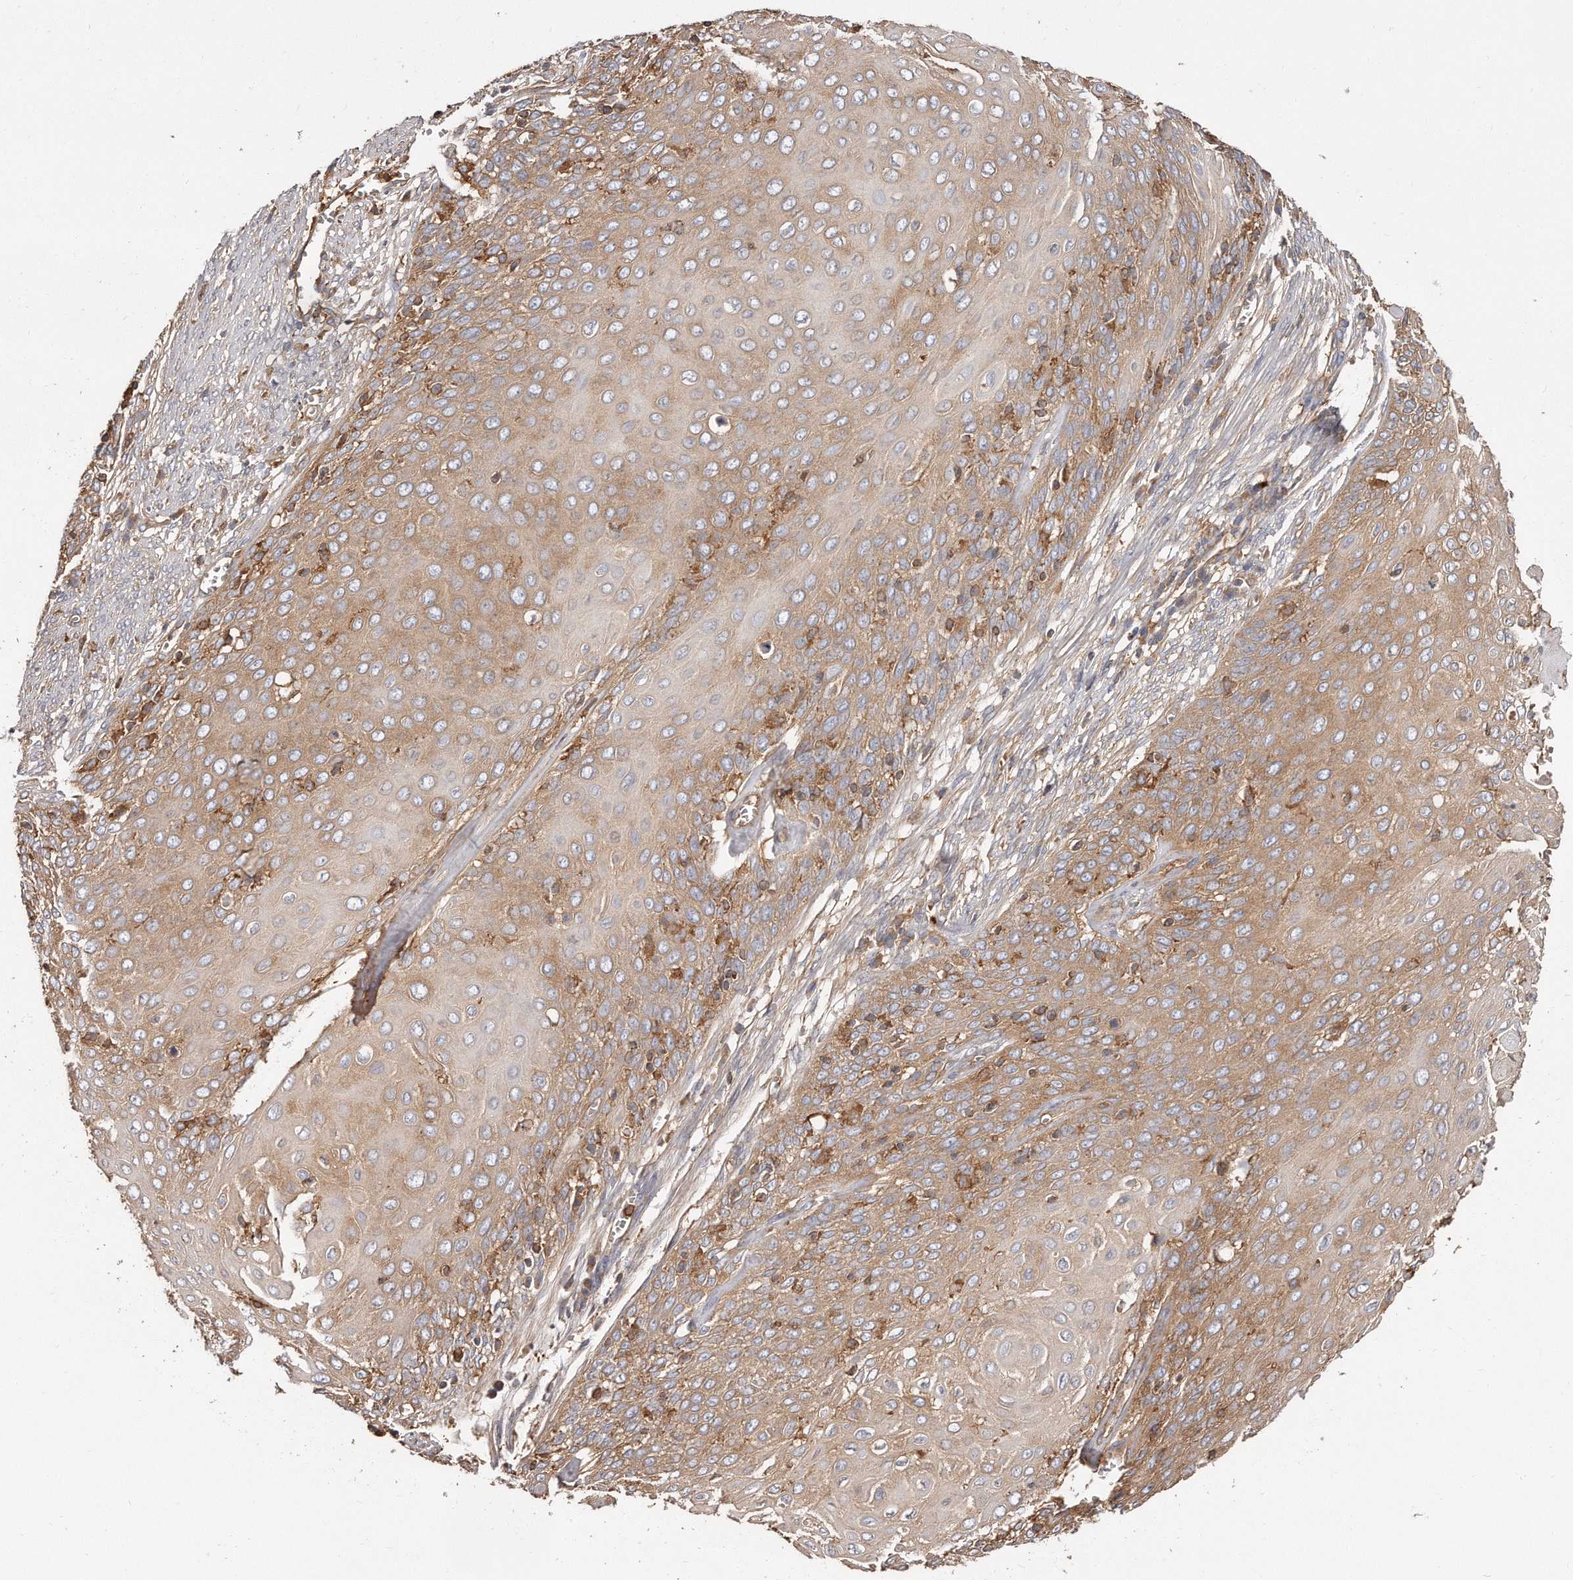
{"staining": {"intensity": "moderate", "quantity": "25%-75%", "location": "cytoplasmic/membranous"}, "tissue": "cervical cancer", "cell_type": "Tumor cells", "image_type": "cancer", "snomed": [{"axis": "morphology", "description": "Squamous cell carcinoma, NOS"}, {"axis": "topography", "description": "Cervix"}], "caption": "This is a histology image of IHC staining of cervical cancer, which shows moderate staining in the cytoplasmic/membranous of tumor cells.", "gene": "CAP1", "patient": {"sex": "female", "age": 39}}